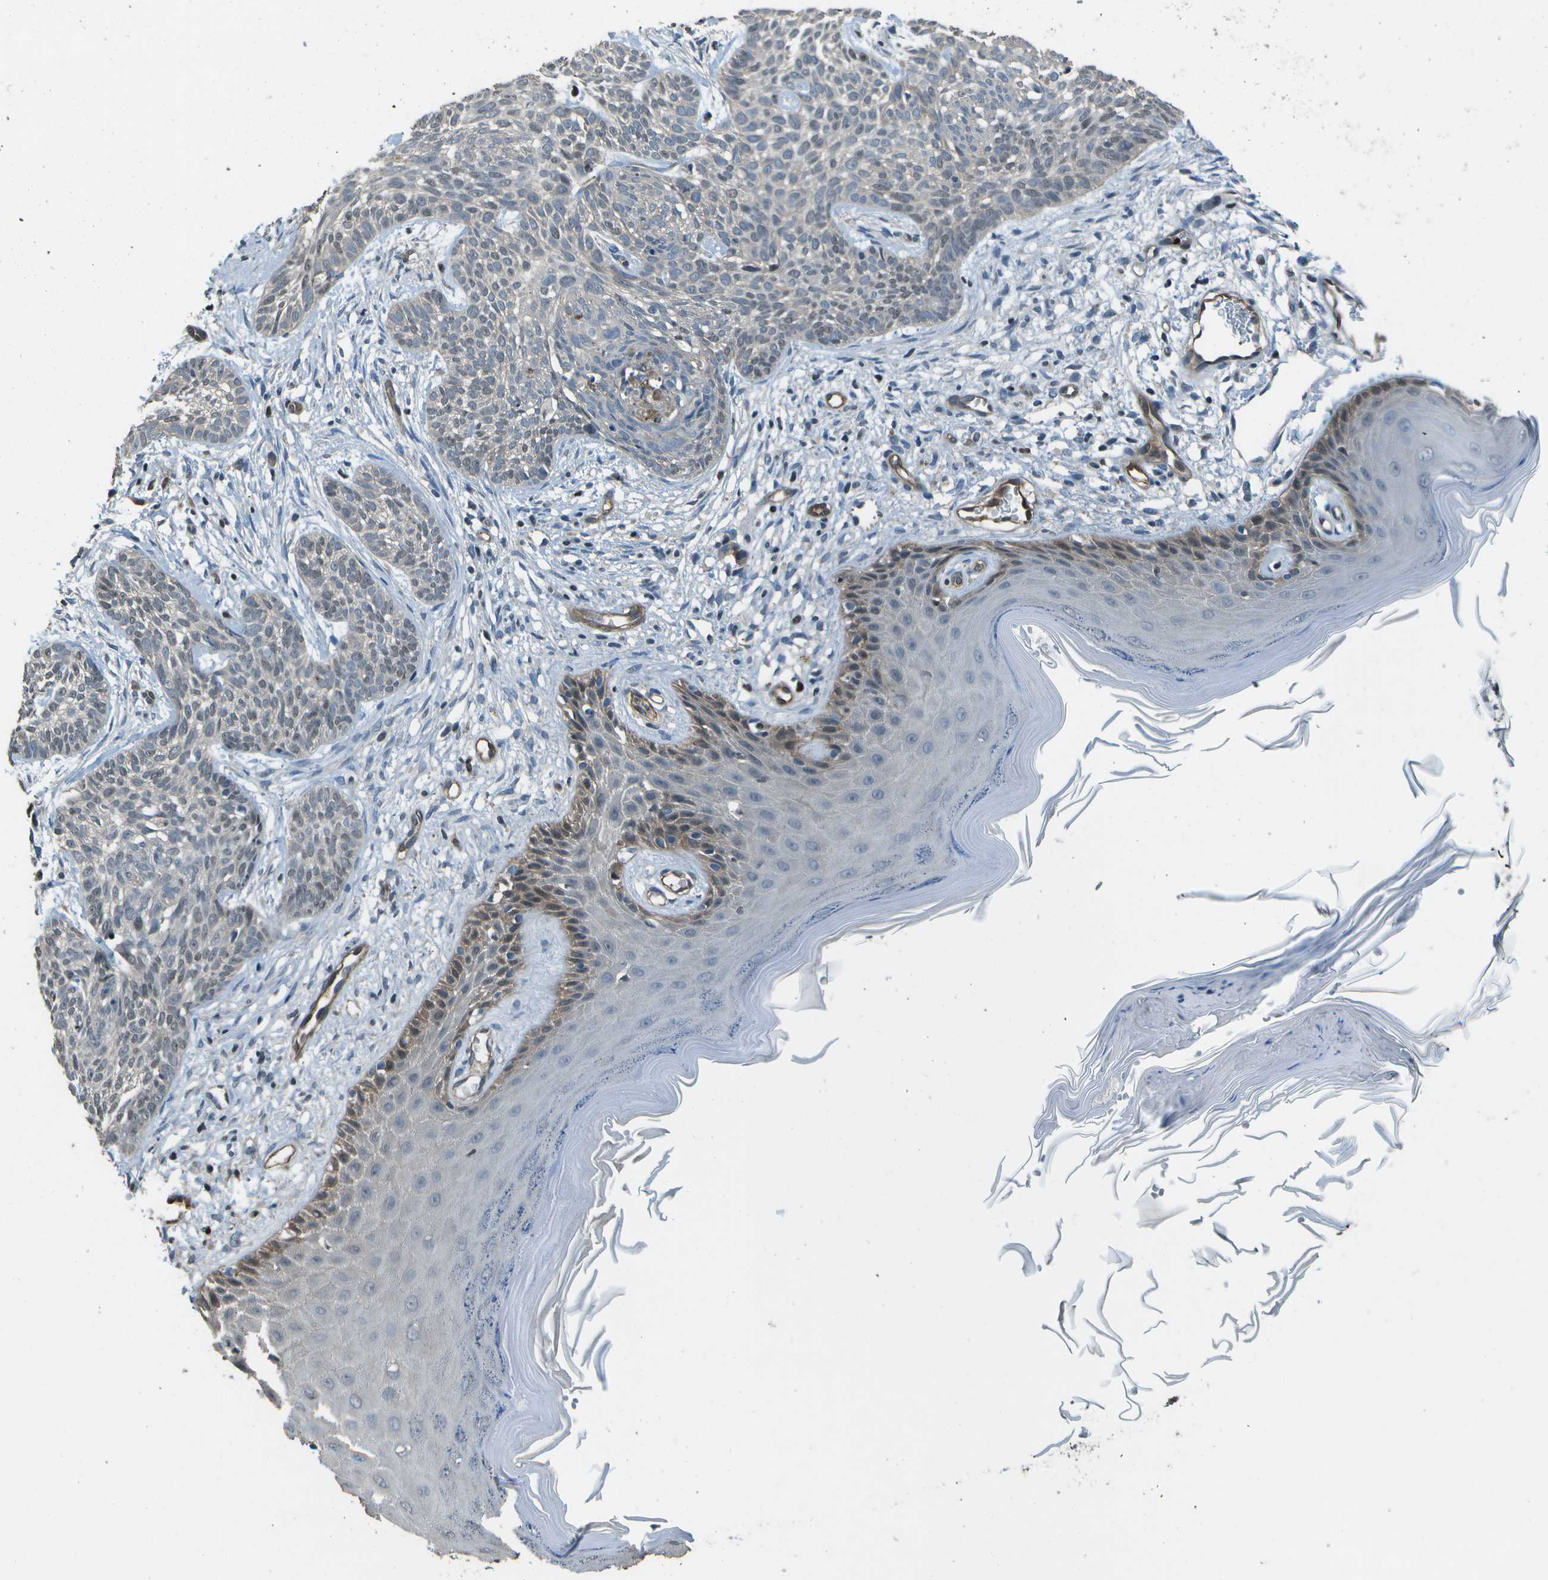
{"staining": {"intensity": "weak", "quantity": "<25%", "location": "nuclear"}, "tissue": "skin cancer", "cell_type": "Tumor cells", "image_type": "cancer", "snomed": [{"axis": "morphology", "description": "Basal cell carcinoma"}, {"axis": "topography", "description": "Skin"}], "caption": "Tumor cells are negative for brown protein staining in basal cell carcinoma (skin).", "gene": "PDLIM1", "patient": {"sex": "female", "age": 59}}